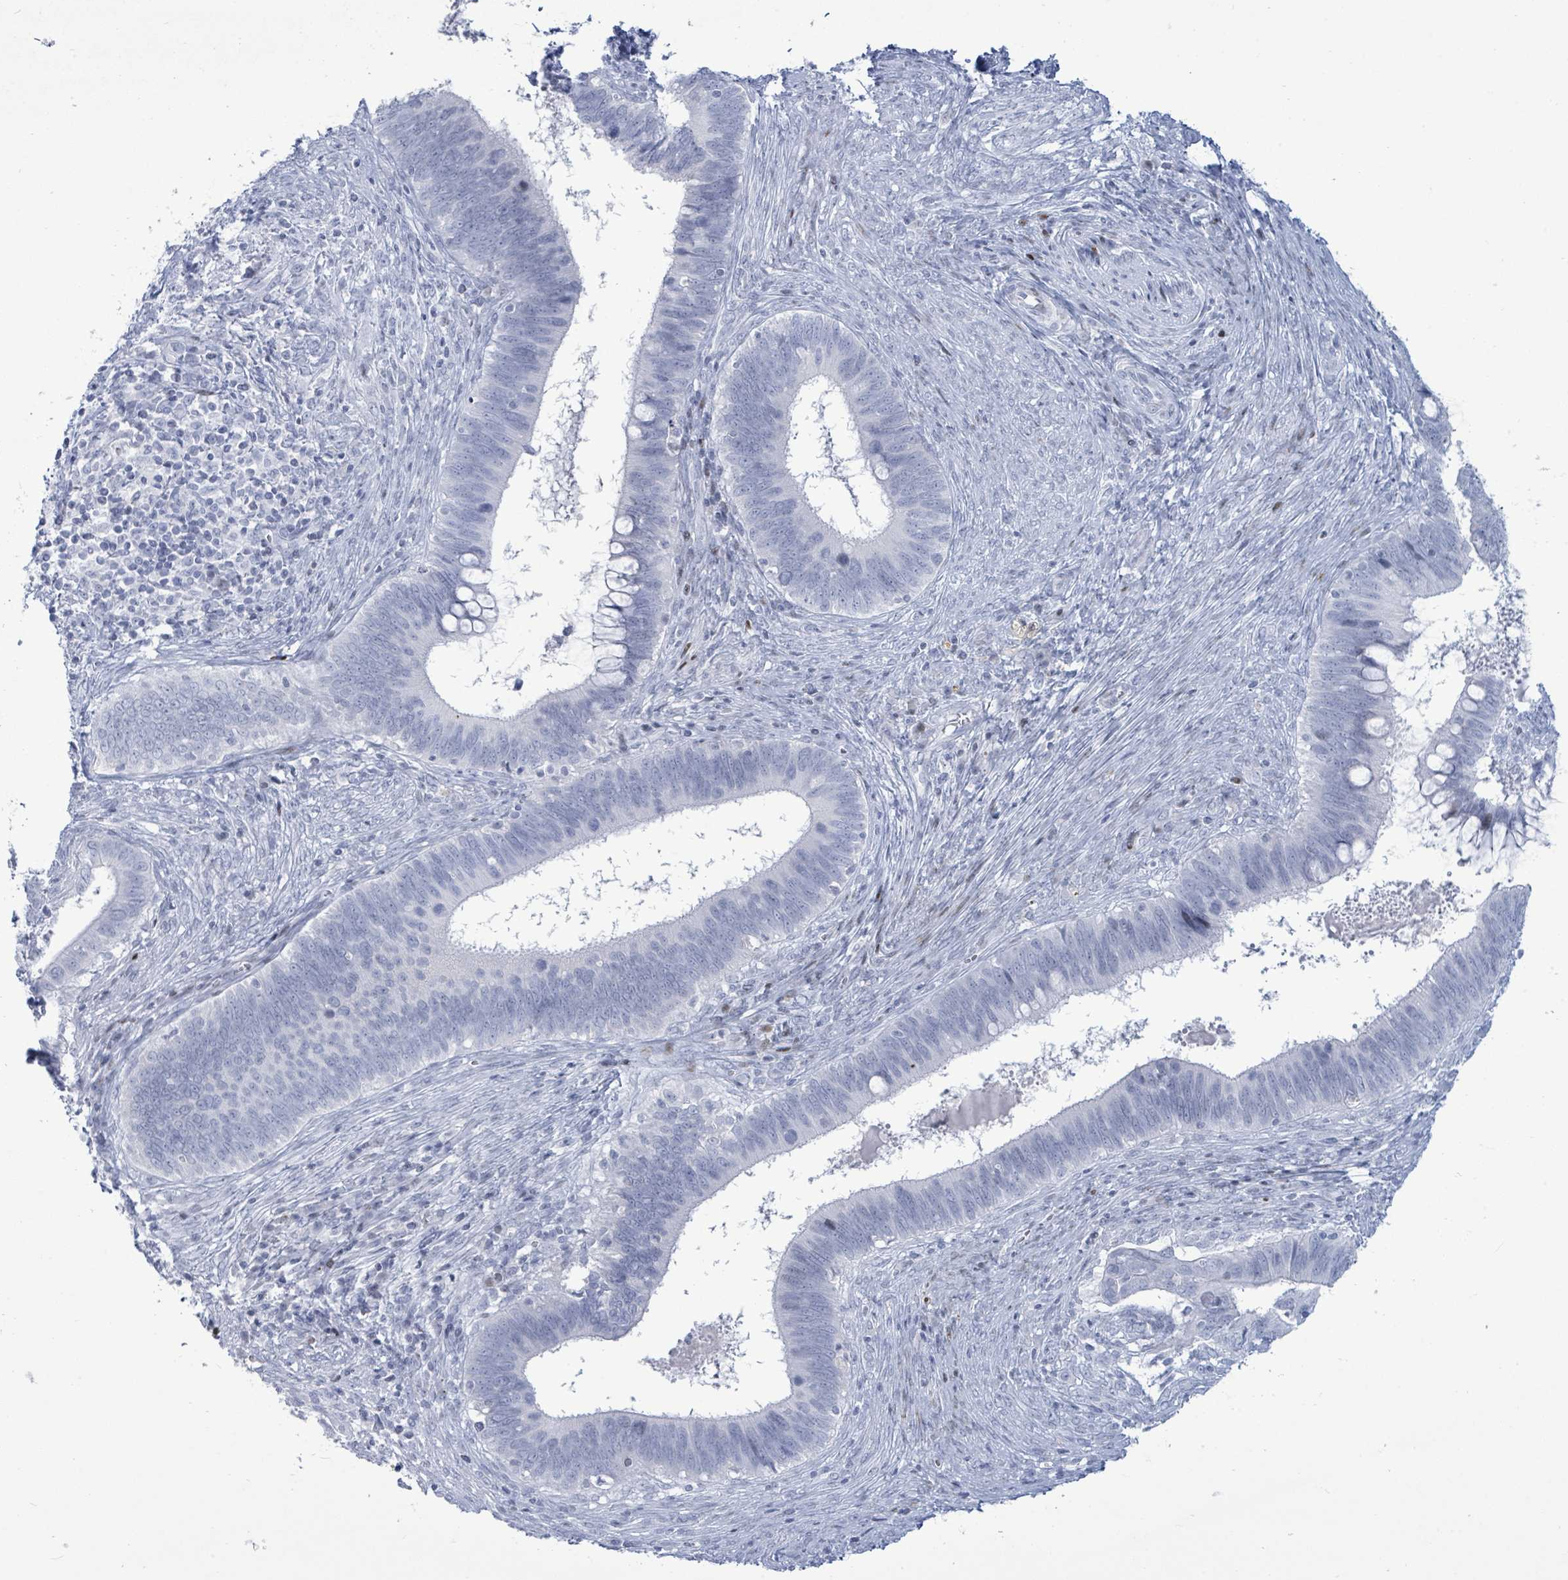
{"staining": {"intensity": "negative", "quantity": "none", "location": "none"}, "tissue": "cervical cancer", "cell_type": "Tumor cells", "image_type": "cancer", "snomed": [{"axis": "morphology", "description": "Adenocarcinoma, NOS"}, {"axis": "topography", "description": "Cervix"}], "caption": "DAB immunohistochemical staining of cervical cancer (adenocarcinoma) demonstrates no significant staining in tumor cells.", "gene": "MALL", "patient": {"sex": "female", "age": 42}}